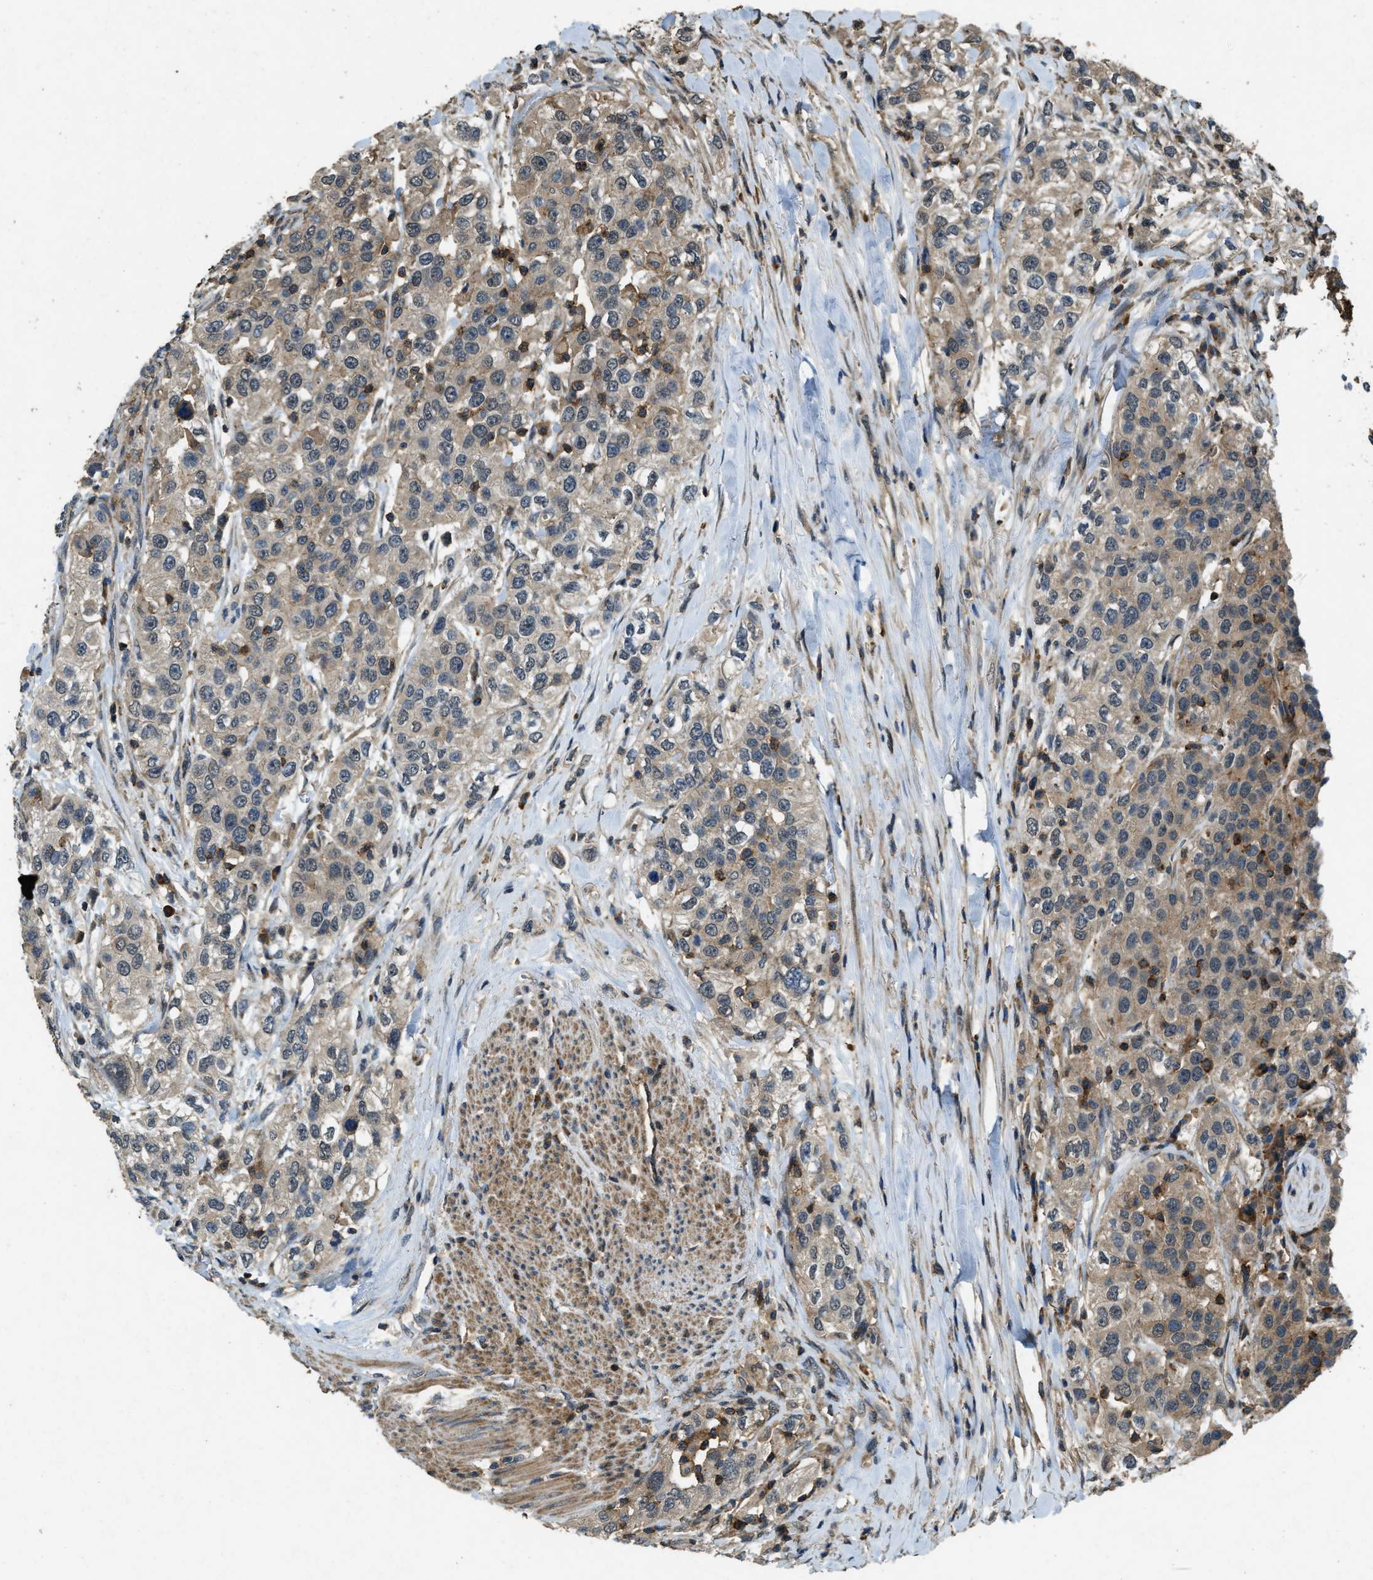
{"staining": {"intensity": "weak", "quantity": ">75%", "location": "cytoplasmic/membranous"}, "tissue": "urothelial cancer", "cell_type": "Tumor cells", "image_type": "cancer", "snomed": [{"axis": "morphology", "description": "Urothelial carcinoma, High grade"}, {"axis": "topography", "description": "Urinary bladder"}], "caption": "Protein expression analysis of urothelial cancer demonstrates weak cytoplasmic/membranous expression in approximately >75% of tumor cells. (IHC, brightfield microscopy, high magnification).", "gene": "ATP8B1", "patient": {"sex": "female", "age": 80}}